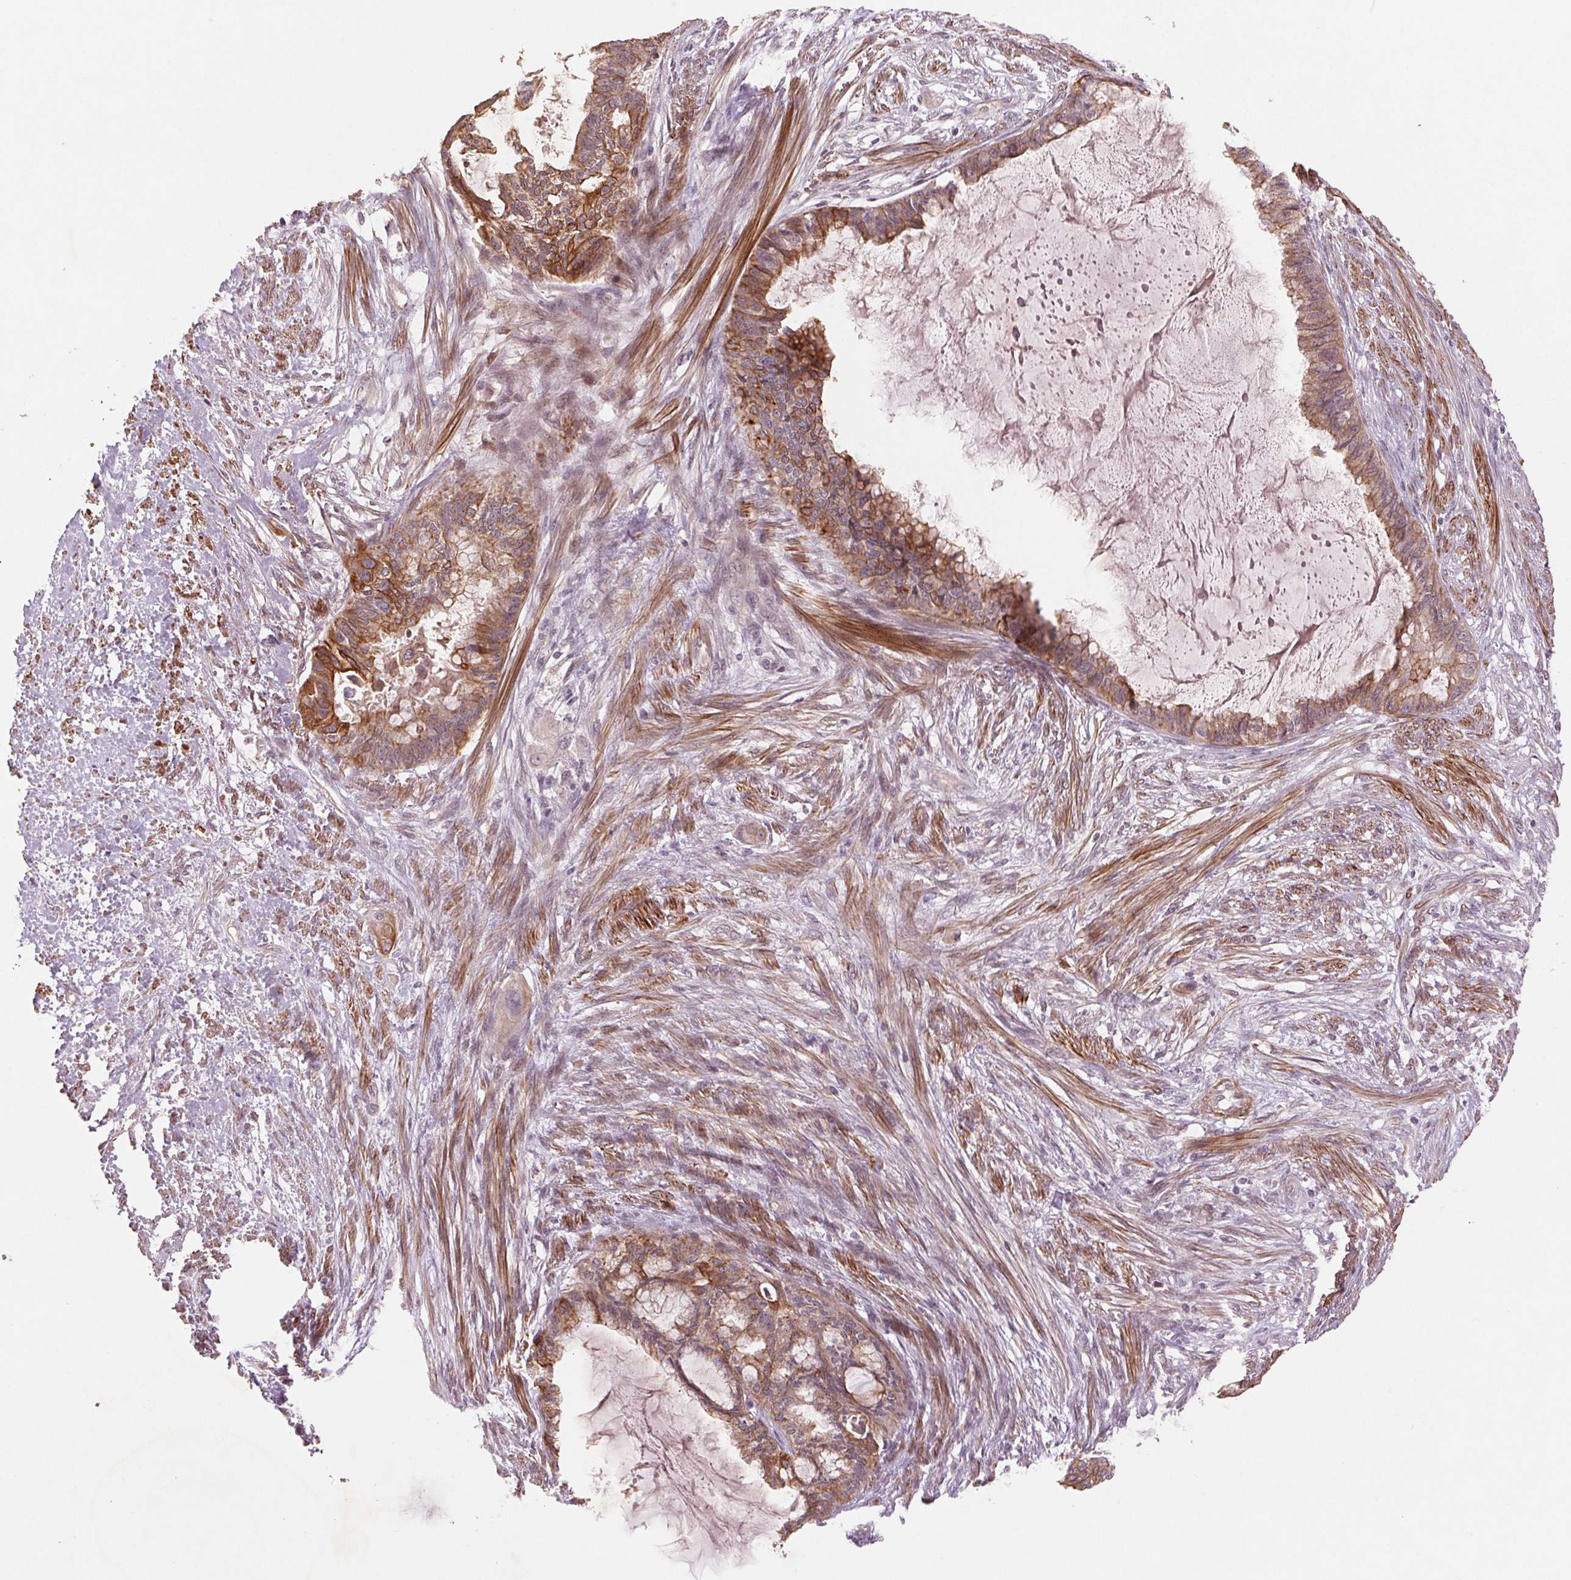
{"staining": {"intensity": "moderate", "quantity": ">75%", "location": "cytoplasmic/membranous"}, "tissue": "endometrial cancer", "cell_type": "Tumor cells", "image_type": "cancer", "snomed": [{"axis": "morphology", "description": "Adenocarcinoma, NOS"}, {"axis": "topography", "description": "Endometrium"}], "caption": "Moderate cytoplasmic/membranous protein positivity is seen in about >75% of tumor cells in endometrial cancer.", "gene": "SMLR1", "patient": {"sex": "female", "age": 86}}